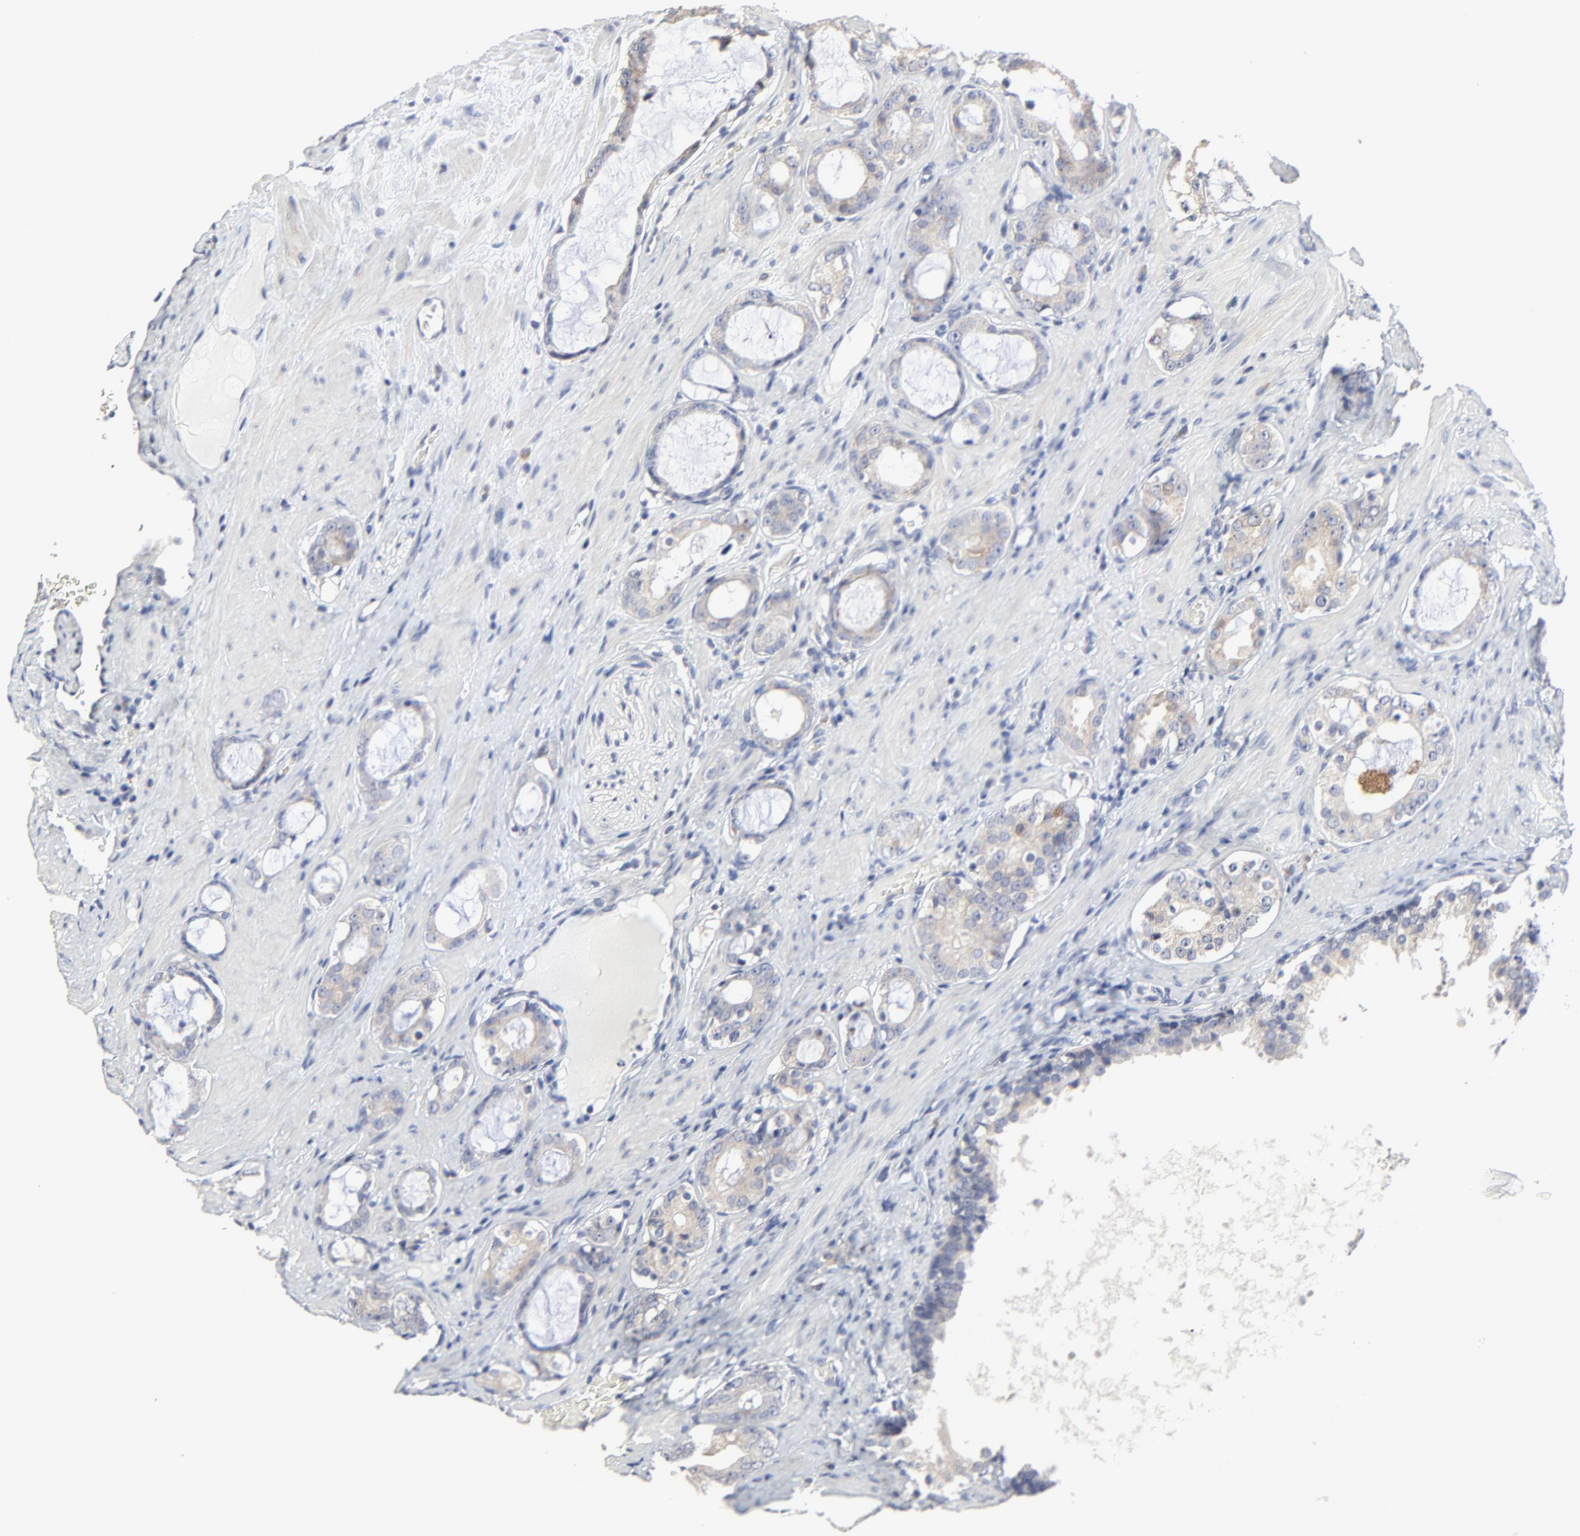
{"staining": {"intensity": "weak", "quantity": ">75%", "location": "cytoplasmic/membranous"}, "tissue": "prostate cancer", "cell_type": "Tumor cells", "image_type": "cancer", "snomed": [{"axis": "morphology", "description": "Adenocarcinoma, Medium grade"}, {"axis": "topography", "description": "Prostate"}], "caption": "Approximately >75% of tumor cells in prostate cancer display weak cytoplasmic/membranous protein staining as visualized by brown immunohistochemical staining.", "gene": "DHRSX", "patient": {"sex": "male", "age": 73}}